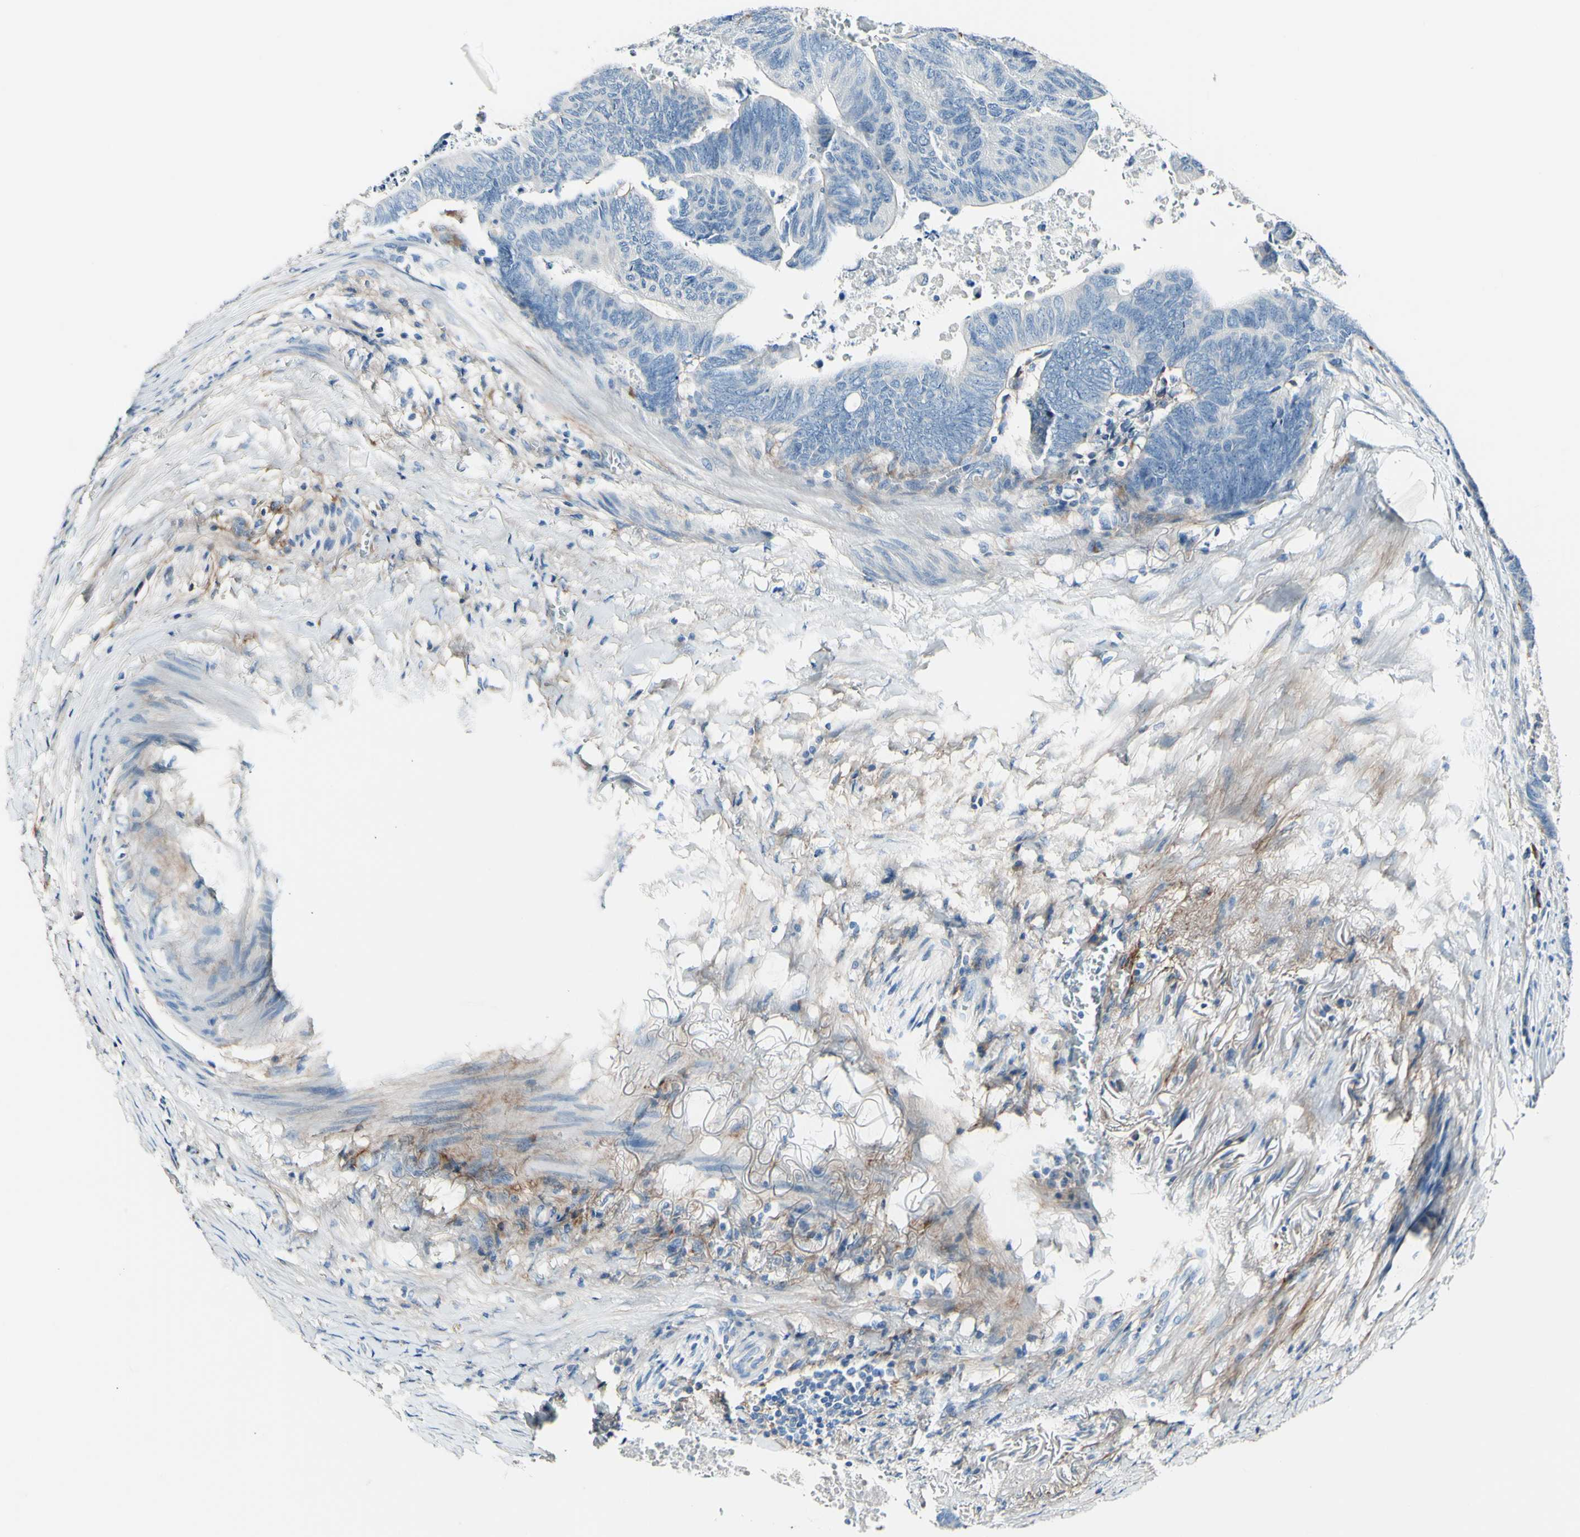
{"staining": {"intensity": "negative", "quantity": "none", "location": "none"}, "tissue": "colorectal cancer", "cell_type": "Tumor cells", "image_type": "cancer", "snomed": [{"axis": "morphology", "description": "Normal tissue, NOS"}, {"axis": "morphology", "description": "Adenocarcinoma, NOS"}, {"axis": "topography", "description": "Rectum"}, {"axis": "topography", "description": "Peripheral nerve tissue"}], "caption": "Immunohistochemical staining of human adenocarcinoma (colorectal) reveals no significant staining in tumor cells.", "gene": "COL6A3", "patient": {"sex": "male", "age": 92}}